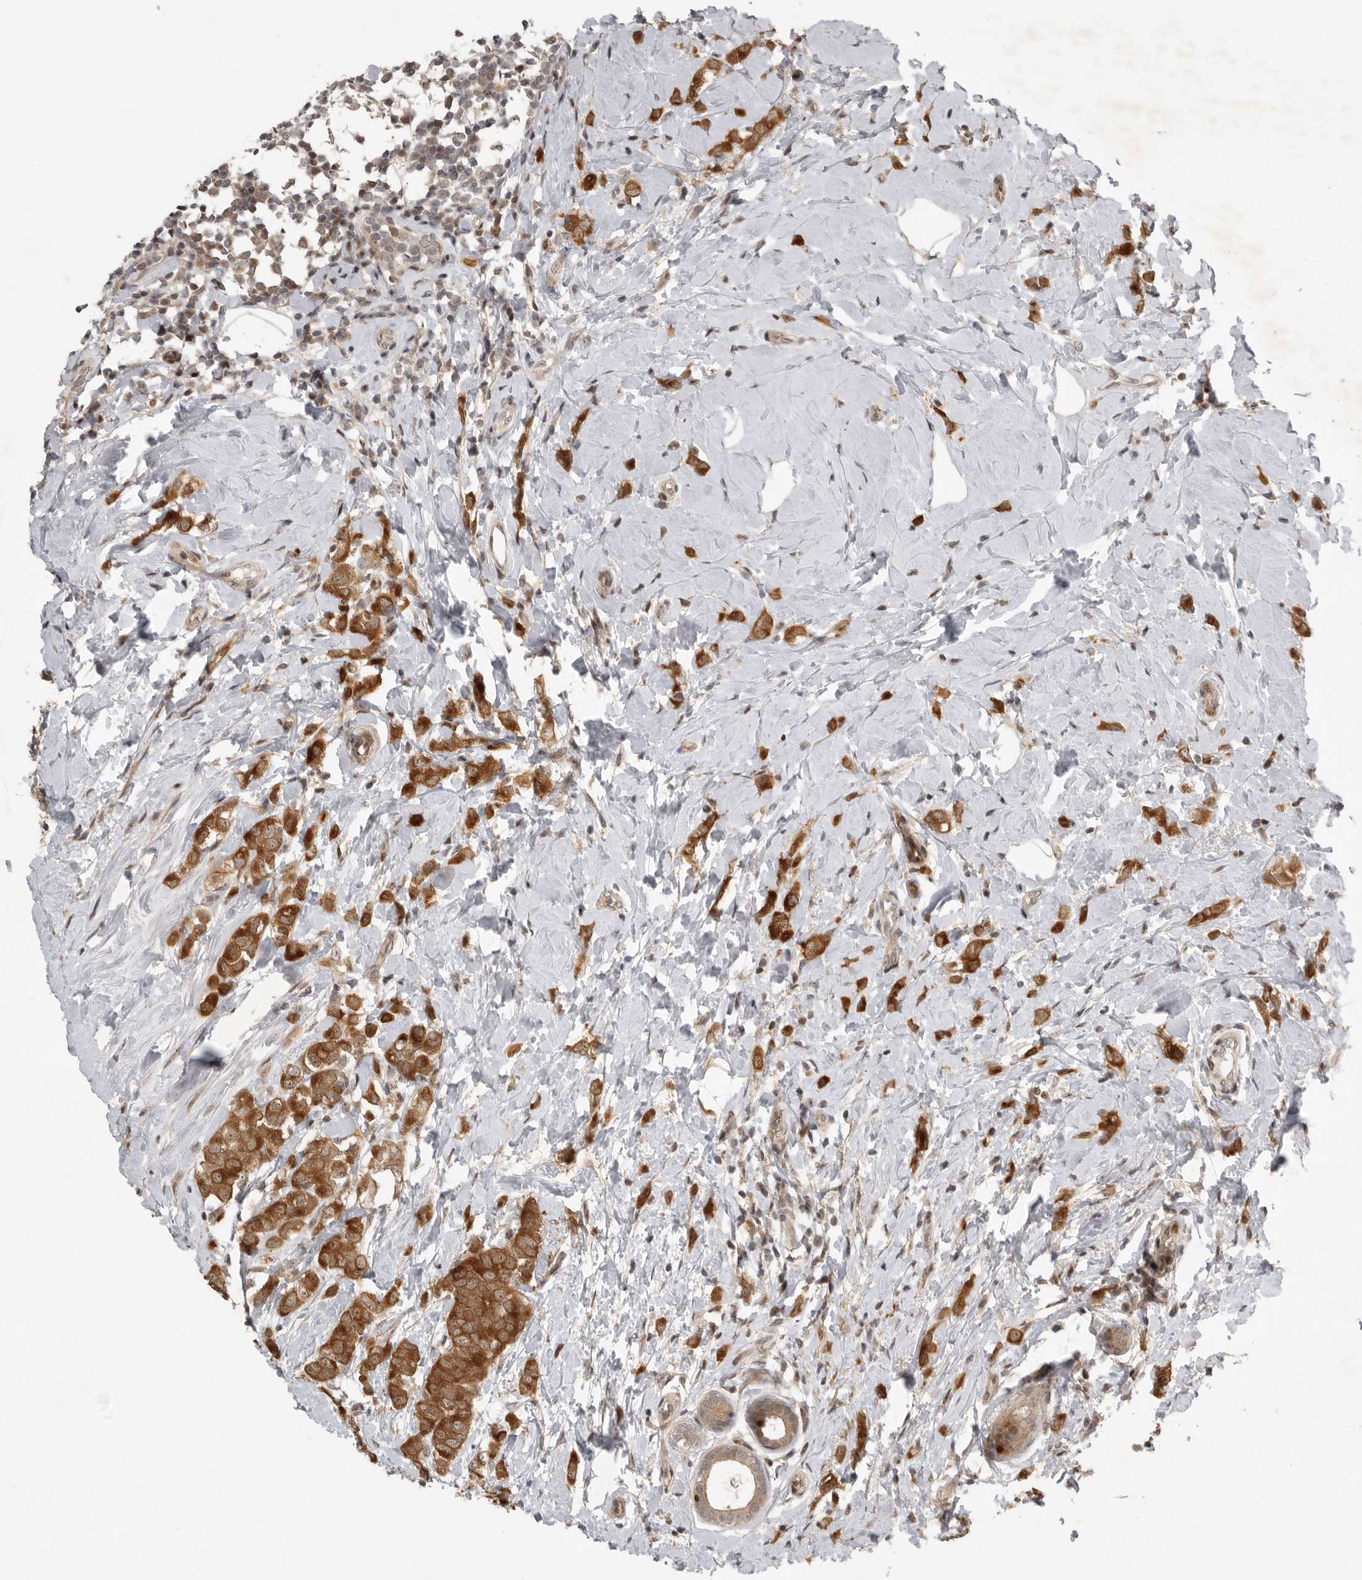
{"staining": {"intensity": "strong", "quantity": ">75%", "location": "cytoplasmic/membranous,nuclear"}, "tissue": "breast cancer", "cell_type": "Tumor cells", "image_type": "cancer", "snomed": [{"axis": "morphology", "description": "Lobular carcinoma"}, {"axis": "topography", "description": "Breast"}], "caption": "Protein staining of breast cancer (lobular carcinoma) tissue reveals strong cytoplasmic/membranous and nuclear expression in about >75% of tumor cells. (DAB (3,3'-diaminobenzidine) IHC, brown staining for protein, blue staining for nuclei).", "gene": "RABIF", "patient": {"sex": "female", "age": 47}}